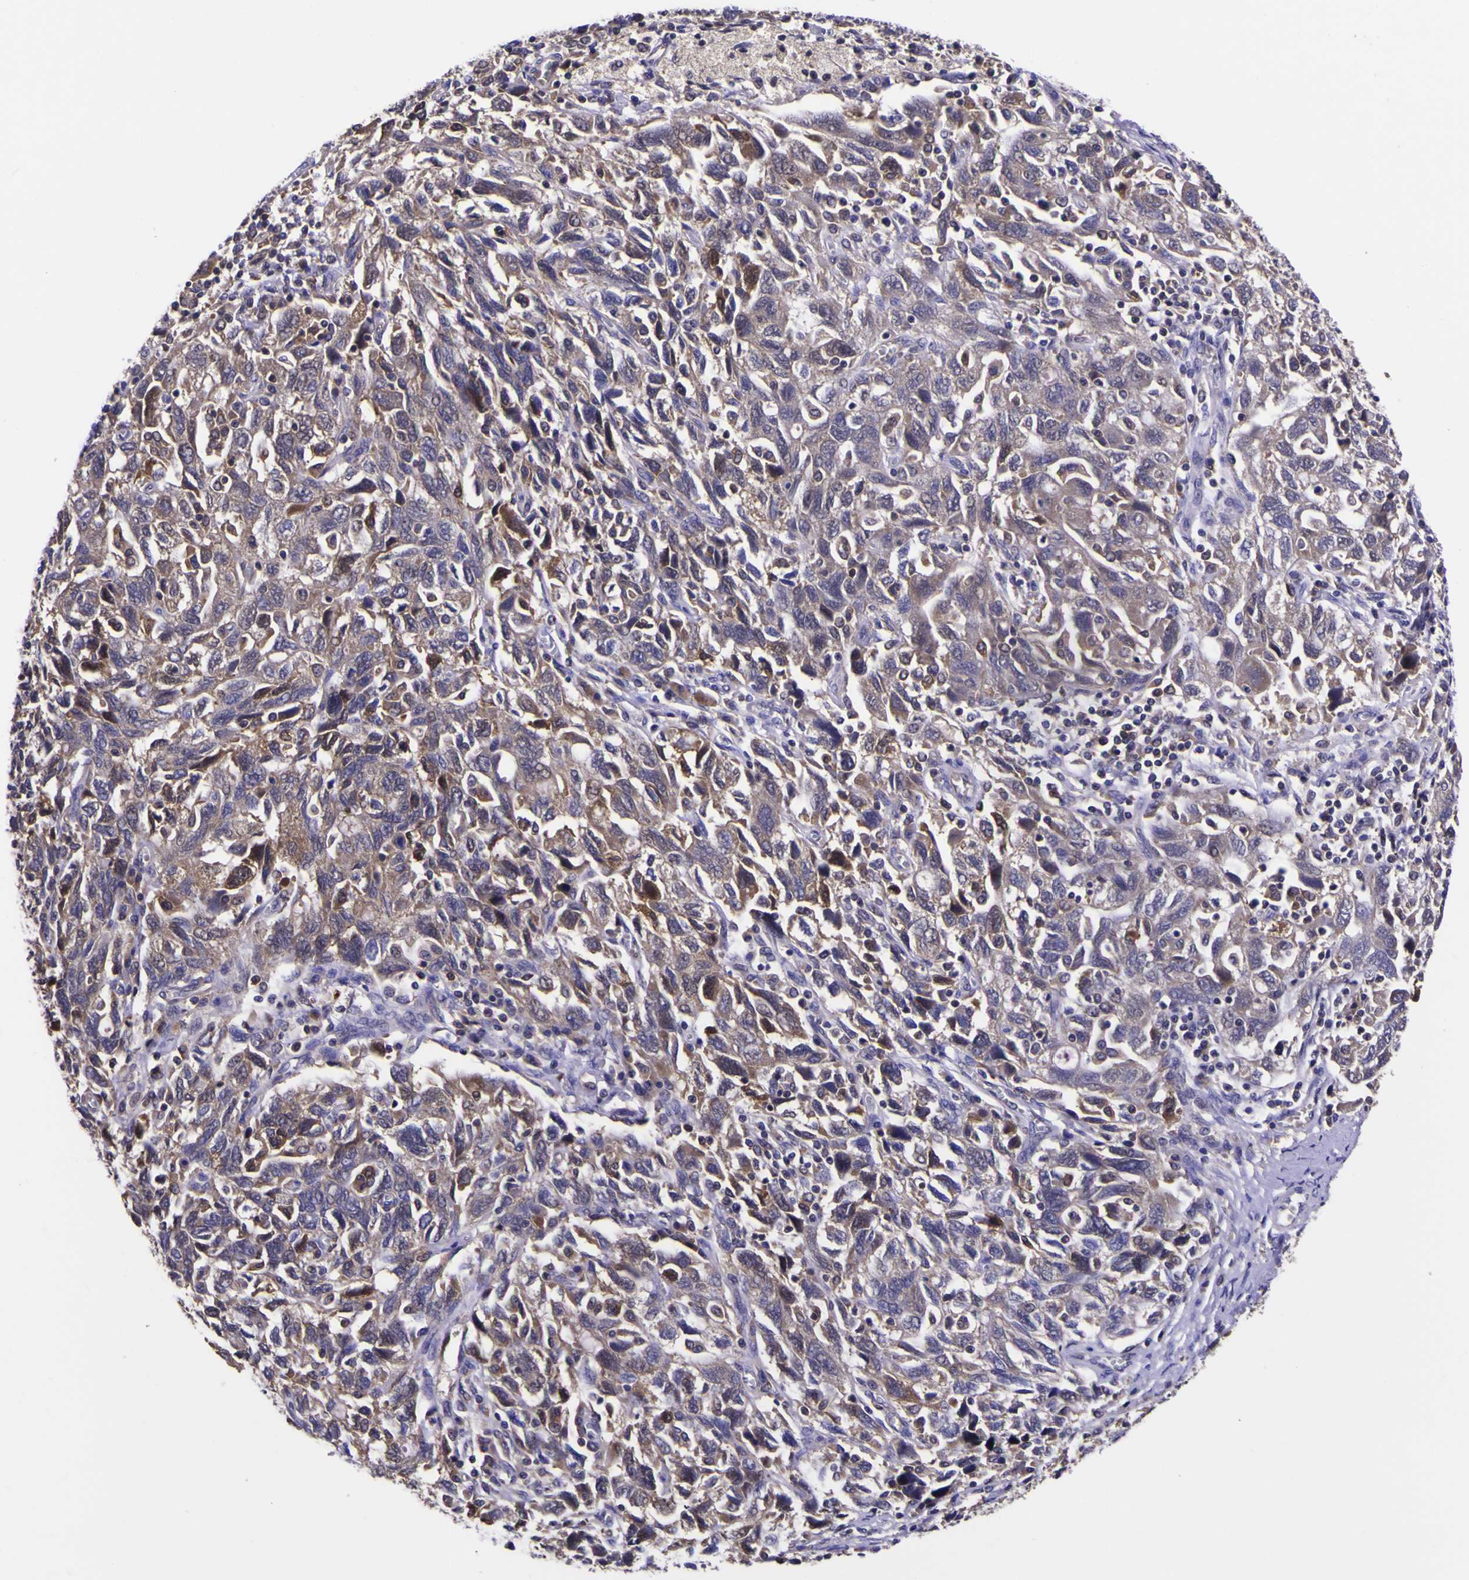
{"staining": {"intensity": "weak", "quantity": ">75%", "location": "cytoplasmic/membranous"}, "tissue": "ovarian cancer", "cell_type": "Tumor cells", "image_type": "cancer", "snomed": [{"axis": "morphology", "description": "Carcinoma, NOS"}, {"axis": "morphology", "description": "Cystadenocarcinoma, serous, NOS"}, {"axis": "topography", "description": "Ovary"}], "caption": "Tumor cells show low levels of weak cytoplasmic/membranous positivity in about >75% of cells in human ovarian cancer (carcinoma). Nuclei are stained in blue.", "gene": "MAPK14", "patient": {"sex": "female", "age": 69}}